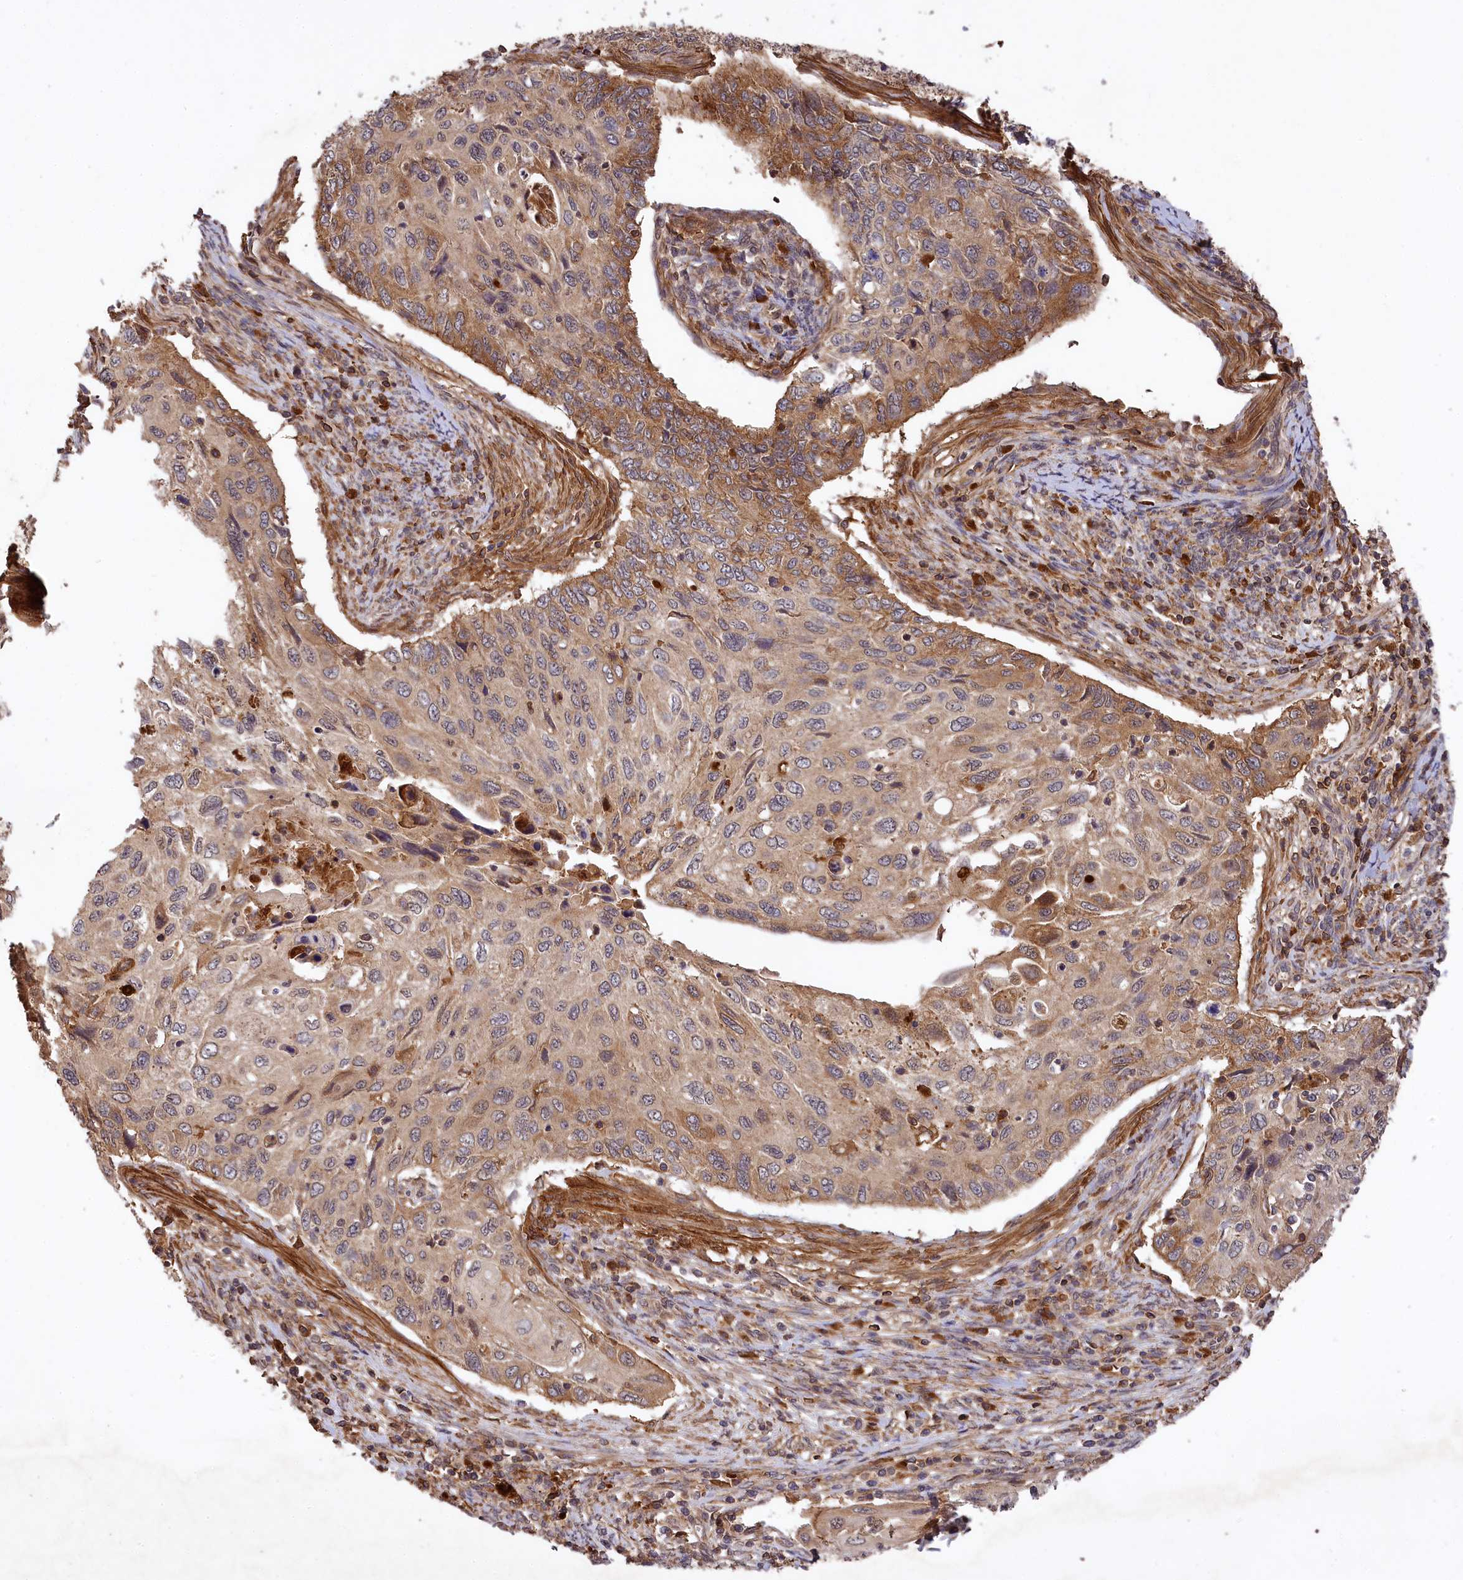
{"staining": {"intensity": "moderate", "quantity": "25%-75%", "location": "cytoplasmic/membranous"}, "tissue": "cervical cancer", "cell_type": "Tumor cells", "image_type": "cancer", "snomed": [{"axis": "morphology", "description": "Squamous cell carcinoma, NOS"}, {"axis": "topography", "description": "Cervix"}], "caption": "IHC staining of cervical squamous cell carcinoma, which exhibits medium levels of moderate cytoplasmic/membranous expression in about 25%-75% of tumor cells indicating moderate cytoplasmic/membranous protein expression. The staining was performed using DAB (3,3'-diaminobenzidine) (brown) for protein detection and nuclei were counterstained in hematoxylin (blue).", "gene": "MCF2L2", "patient": {"sex": "female", "age": 70}}